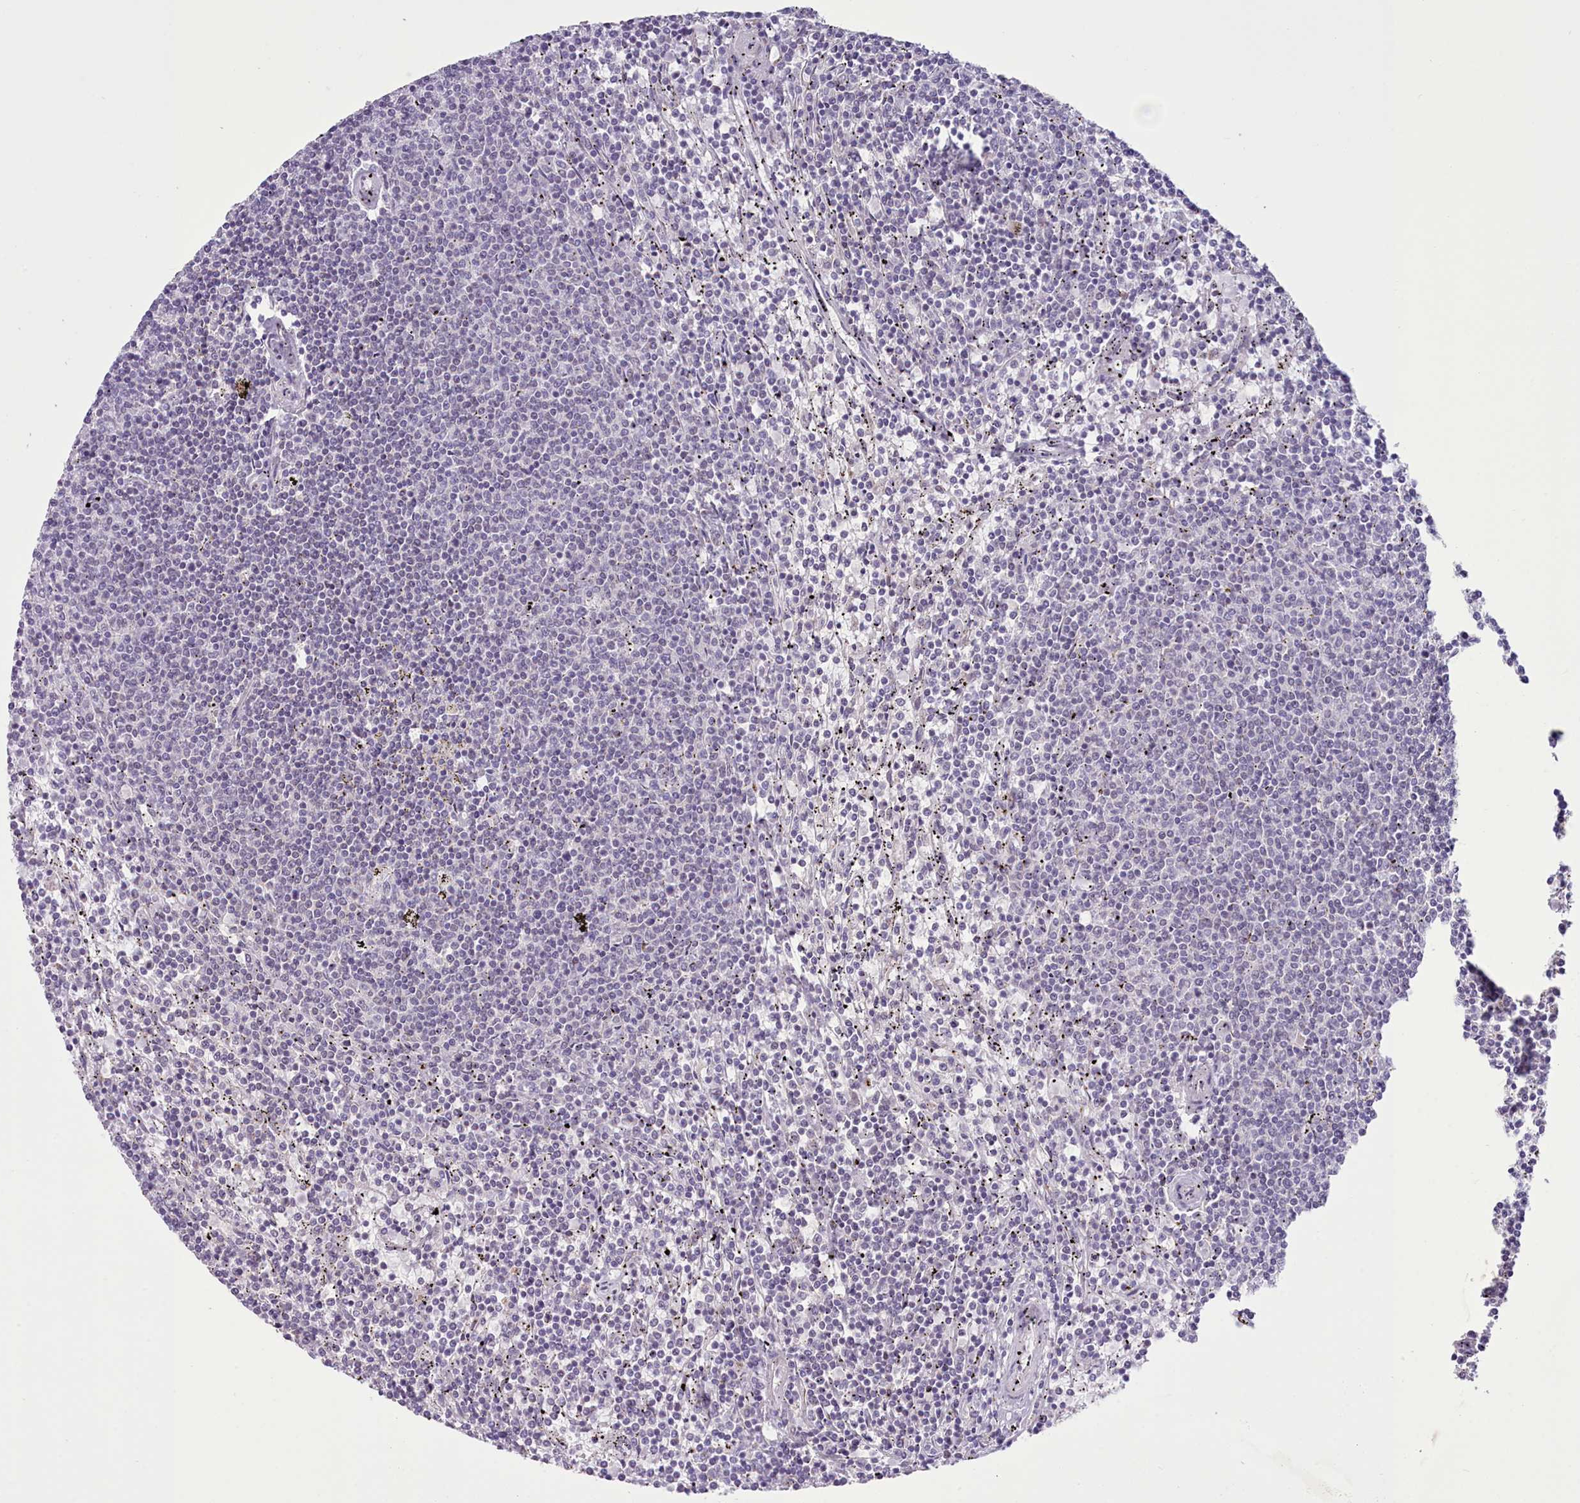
{"staining": {"intensity": "negative", "quantity": "none", "location": "none"}, "tissue": "lymphoma", "cell_type": "Tumor cells", "image_type": "cancer", "snomed": [{"axis": "morphology", "description": "Malignant lymphoma, non-Hodgkin's type, Low grade"}, {"axis": "topography", "description": "Spleen"}], "caption": "This is a histopathology image of immunohistochemistry staining of malignant lymphoma, non-Hodgkin's type (low-grade), which shows no positivity in tumor cells.", "gene": "RFX1", "patient": {"sex": "female", "age": 50}}